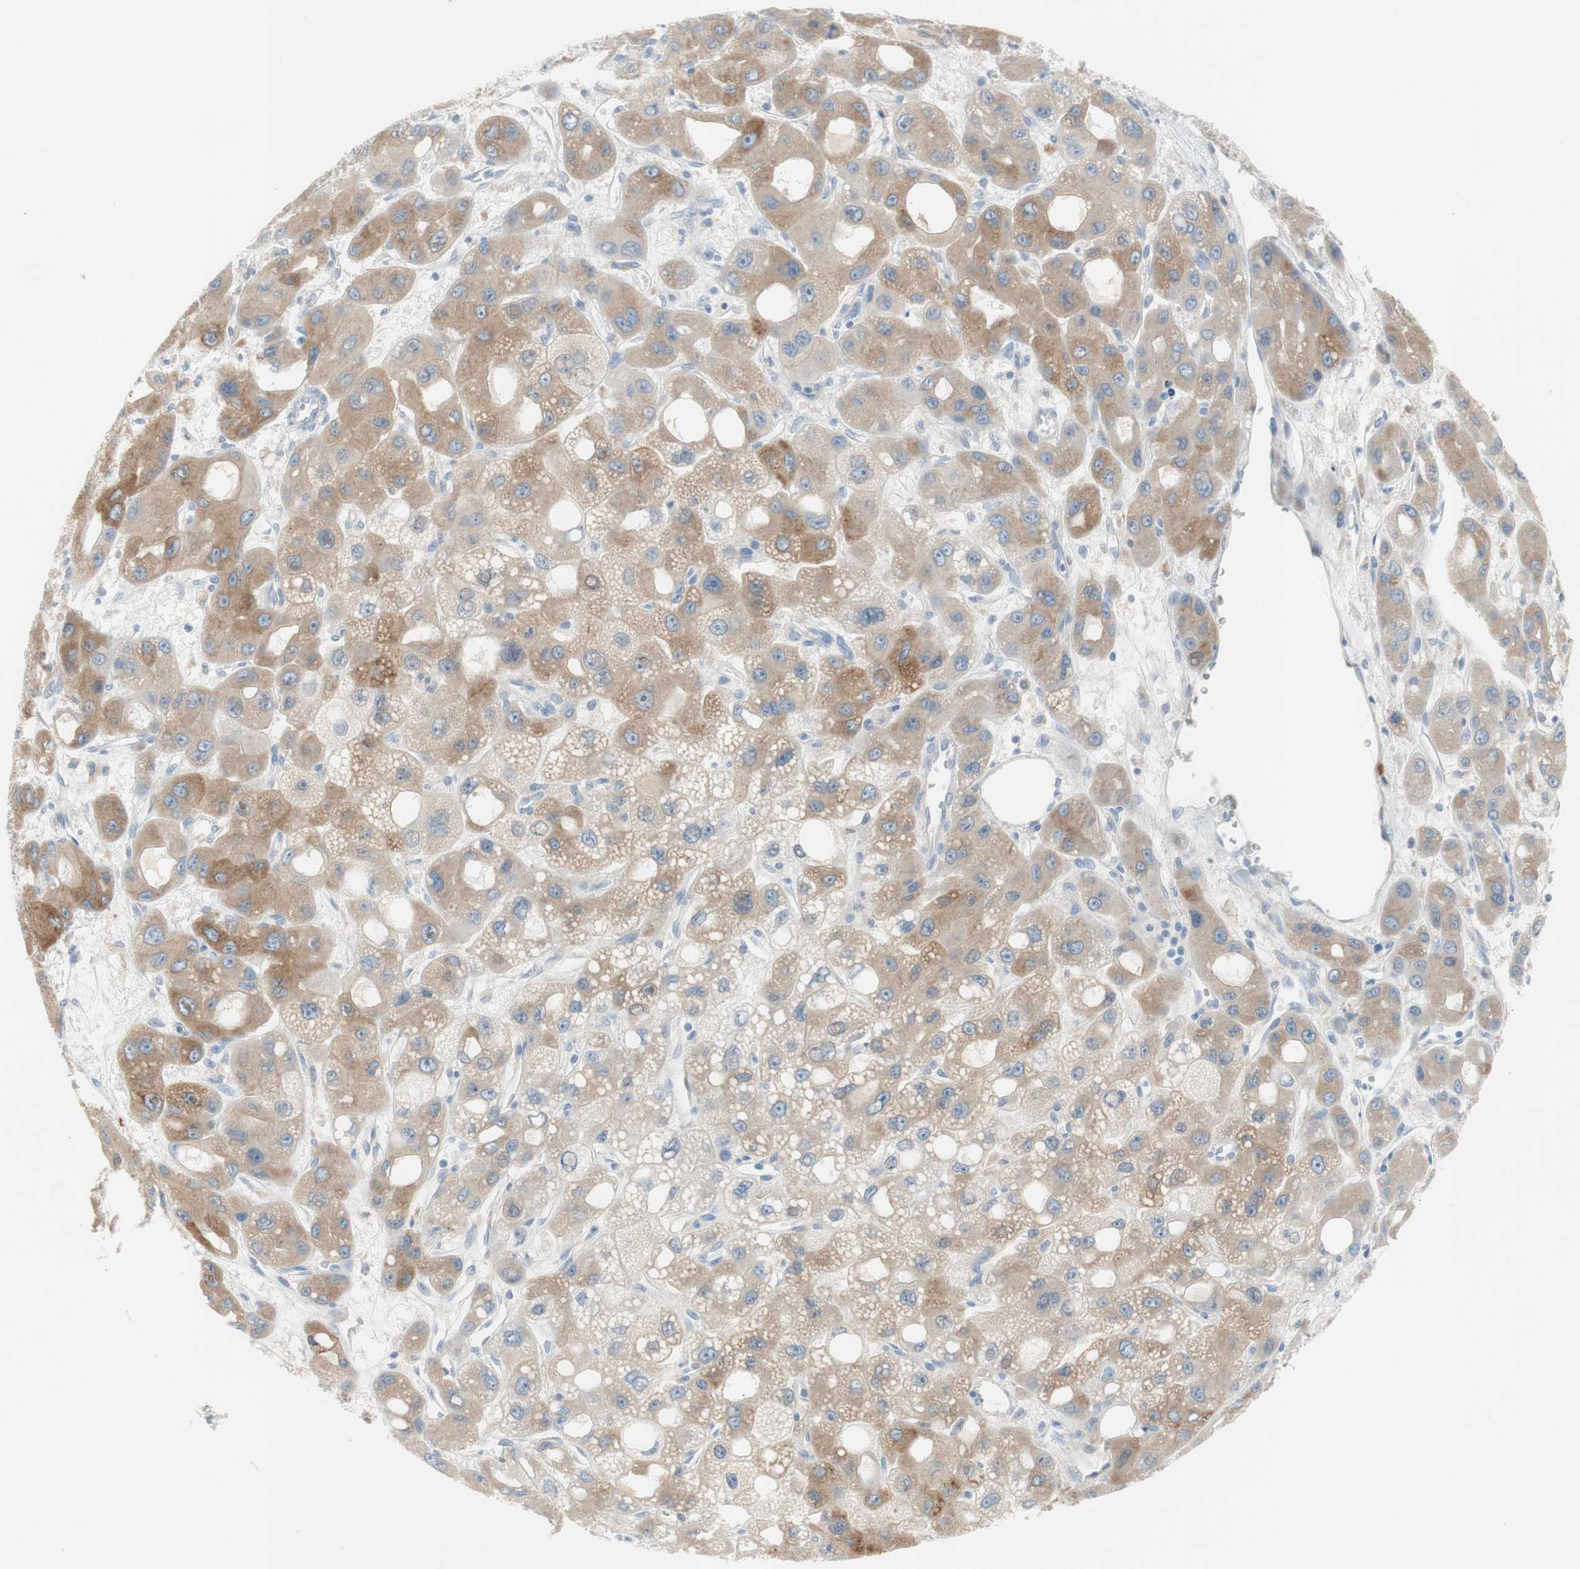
{"staining": {"intensity": "moderate", "quantity": ">75%", "location": "cytoplasmic/membranous"}, "tissue": "liver cancer", "cell_type": "Tumor cells", "image_type": "cancer", "snomed": [{"axis": "morphology", "description": "Carcinoma, Hepatocellular, NOS"}, {"axis": "topography", "description": "Liver"}], "caption": "This is a photomicrograph of immunohistochemistry staining of liver hepatocellular carcinoma, which shows moderate expression in the cytoplasmic/membranous of tumor cells.", "gene": "FDFT1", "patient": {"sex": "male", "age": 55}}